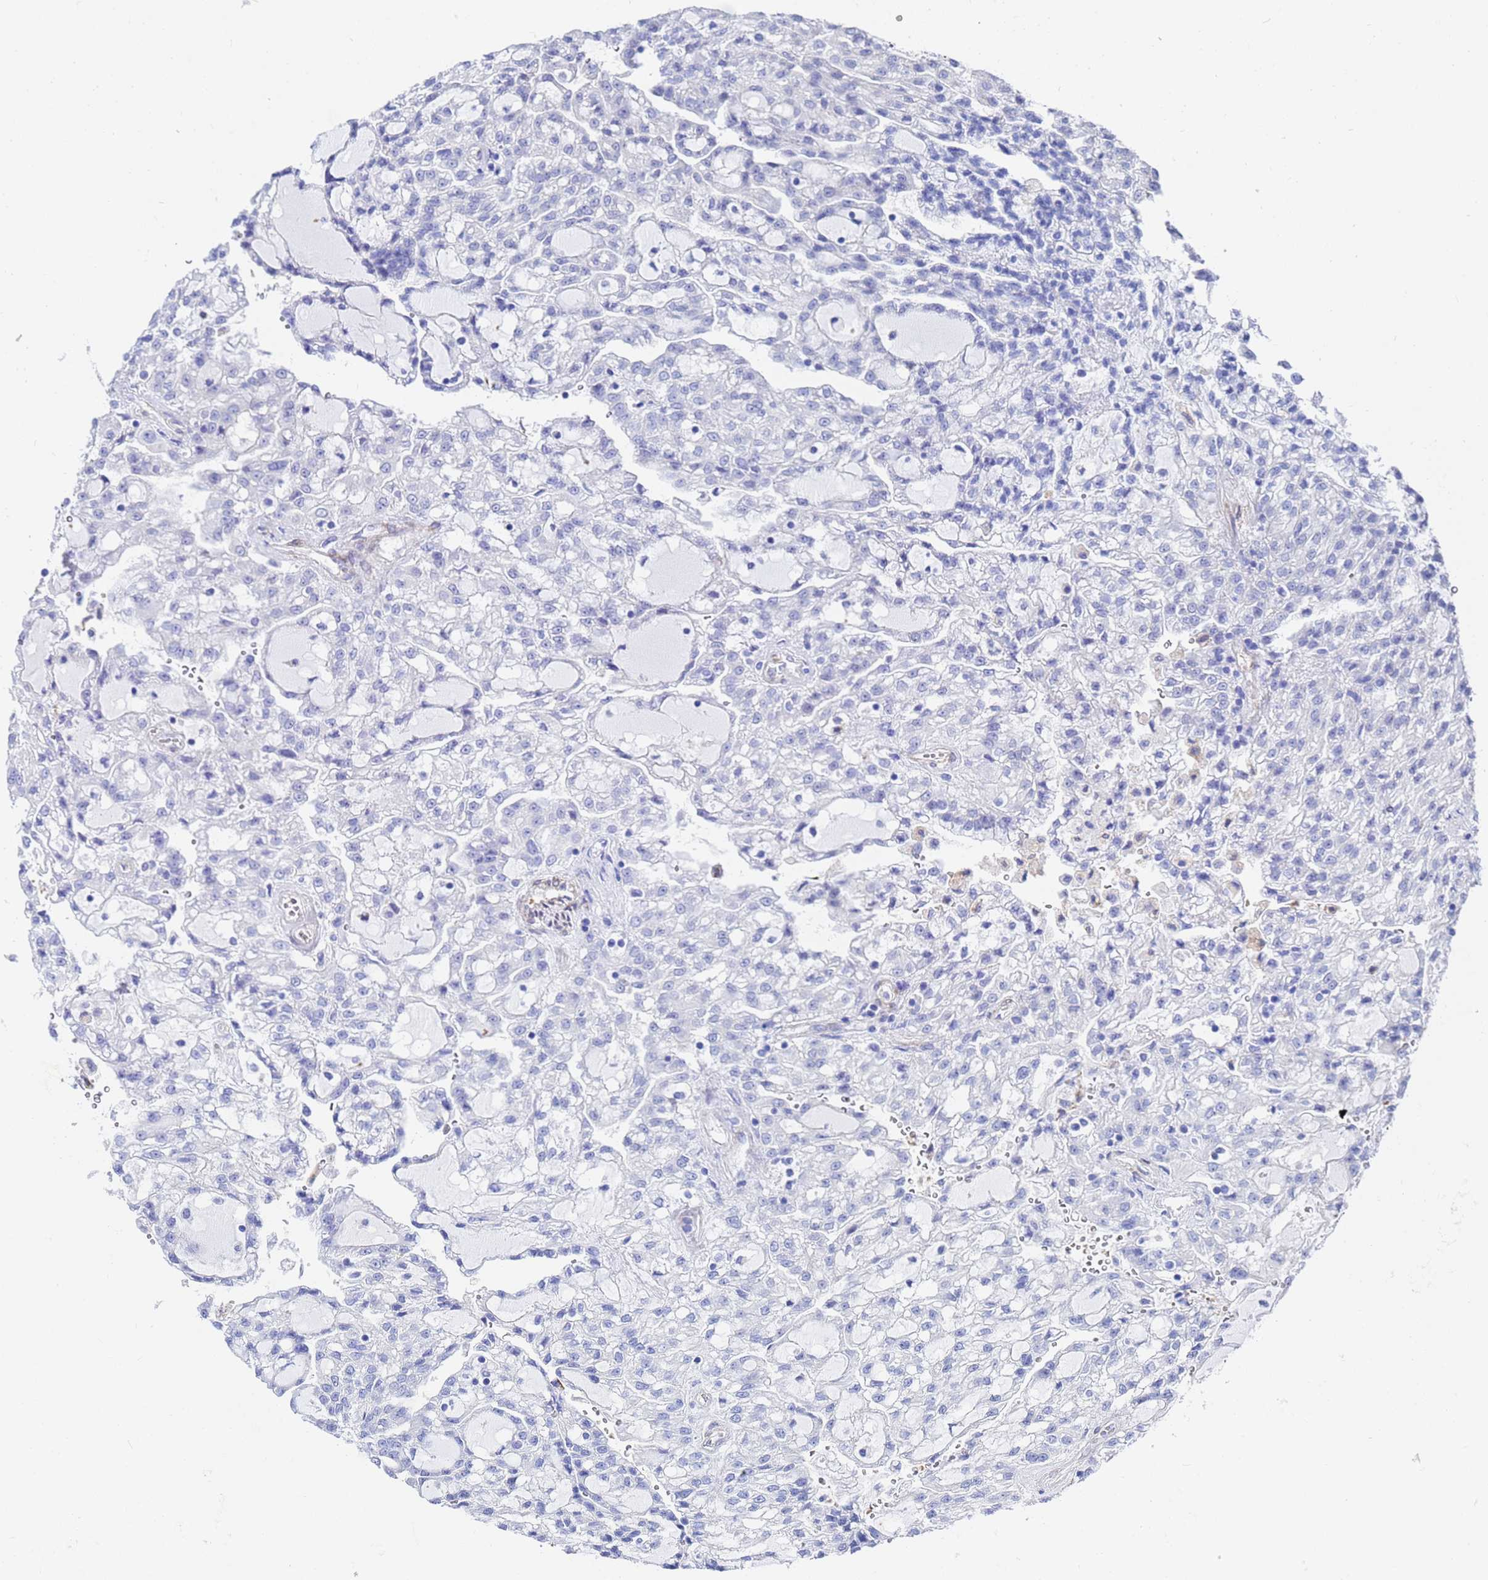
{"staining": {"intensity": "negative", "quantity": "none", "location": "none"}, "tissue": "renal cancer", "cell_type": "Tumor cells", "image_type": "cancer", "snomed": [{"axis": "morphology", "description": "Adenocarcinoma, NOS"}, {"axis": "topography", "description": "Kidney"}], "caption": "High magnification brightfield microscopy of adenocarcinoma (renal) stained with DAB (3,3'-diaminobenzidine) (brown) and counterstained with hematoxylin (blue): tumor cells show no significant expression. (DAB immunohistochemistry (IHC), high magnification).", "gene": "ZNF26", "patient": {"sex": "male", "age": 63}}